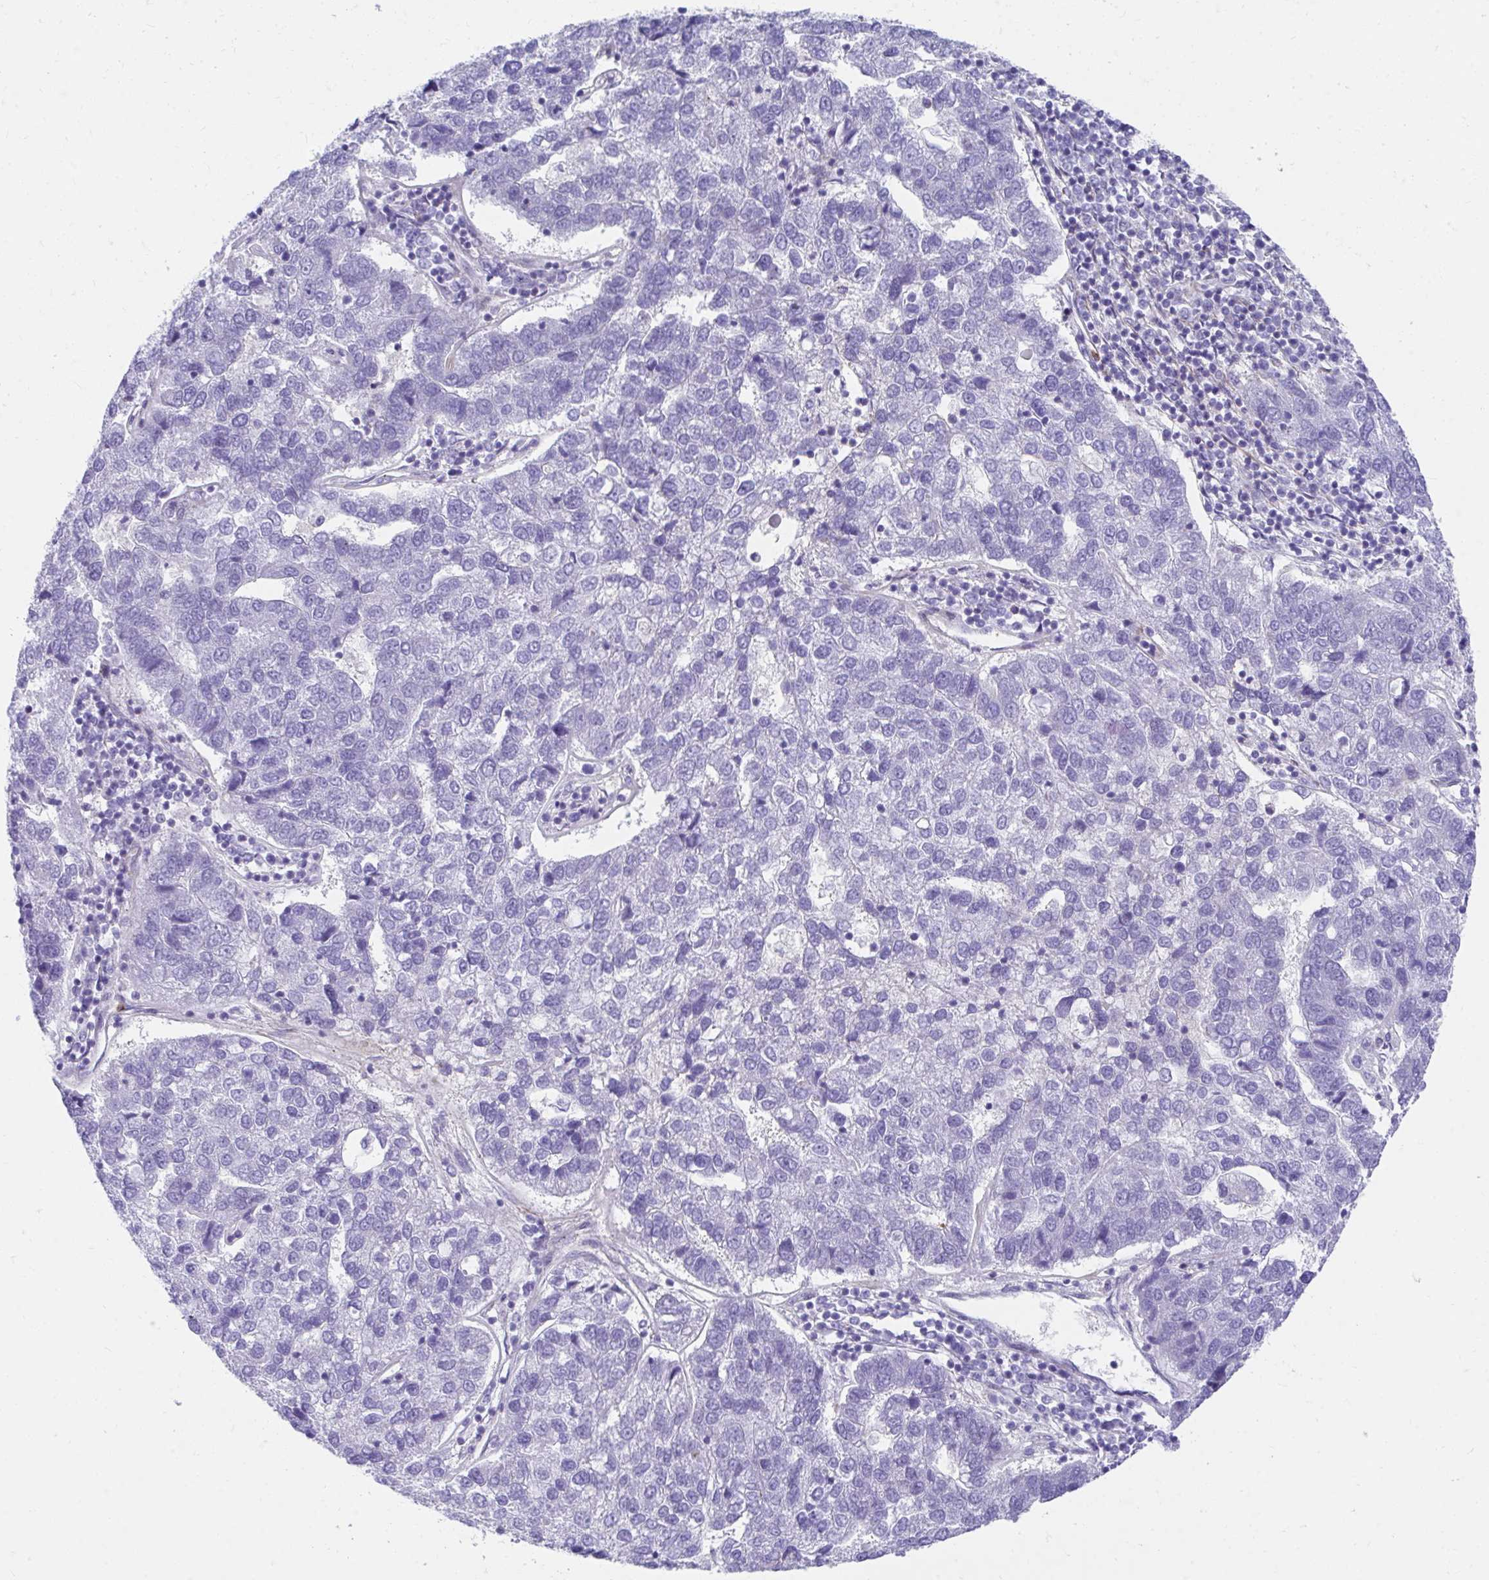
{"staining": {"intensity": "negative", "quantity": "none", "location": "none"}, "tissue": "pancreatic cancer", "cell_type": "Tumor cells", "image_type": "cancer", "snomed": [{"axis": "morphology", "description": "Adenocarcinoma, NOS"}, {"axis": "topography", "description": "Pancreas"}], "caption": "IHC photomicrograph of human pancreatic cancer stained for a protein (brown), which reveals no expression in tumor cells.", "gene": "CSTB", "patient": {"sex": "female", "age": 61}}